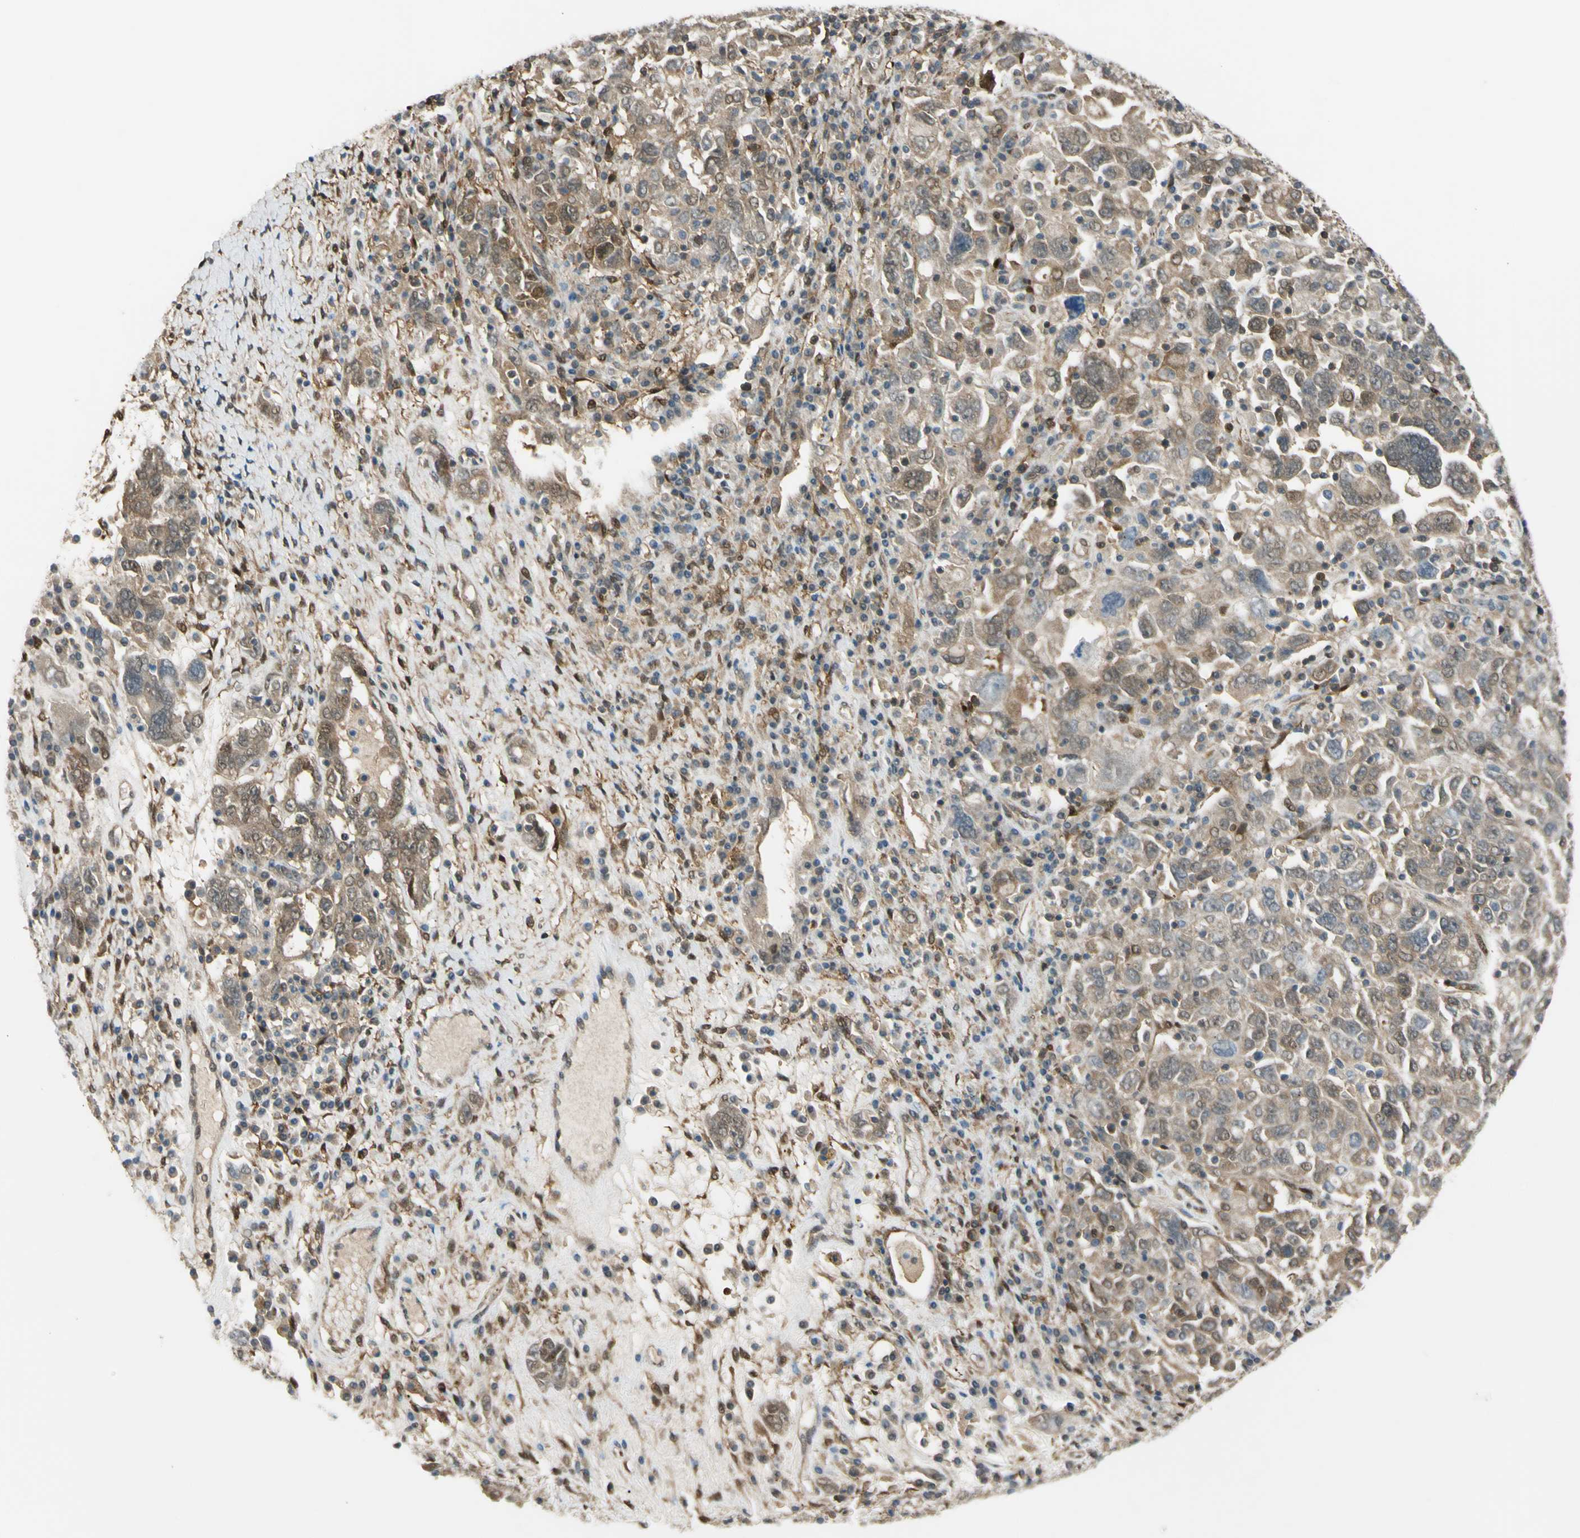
{"staining": {"intensity": "weak", "quantity": ">75%", "location": "cytoplasmic/membranous"}, "tissue": "ovarian cancer", "cell_type": "Tumor cells", "image_type": "cancer", "snomed": [{"axis": "morphology", "description": "Carcinoma, endometroid"}, {"axis": "topography", "description": "Ovary"}], "caption": "Protein staining demonstrates weak cytoplasmic/membranous staining in approximately >75% of tumor cells in ovarian endometroid carcinoma.", "gene": "YWHAQ", "patient": {"sex": "female", "age": 62}}